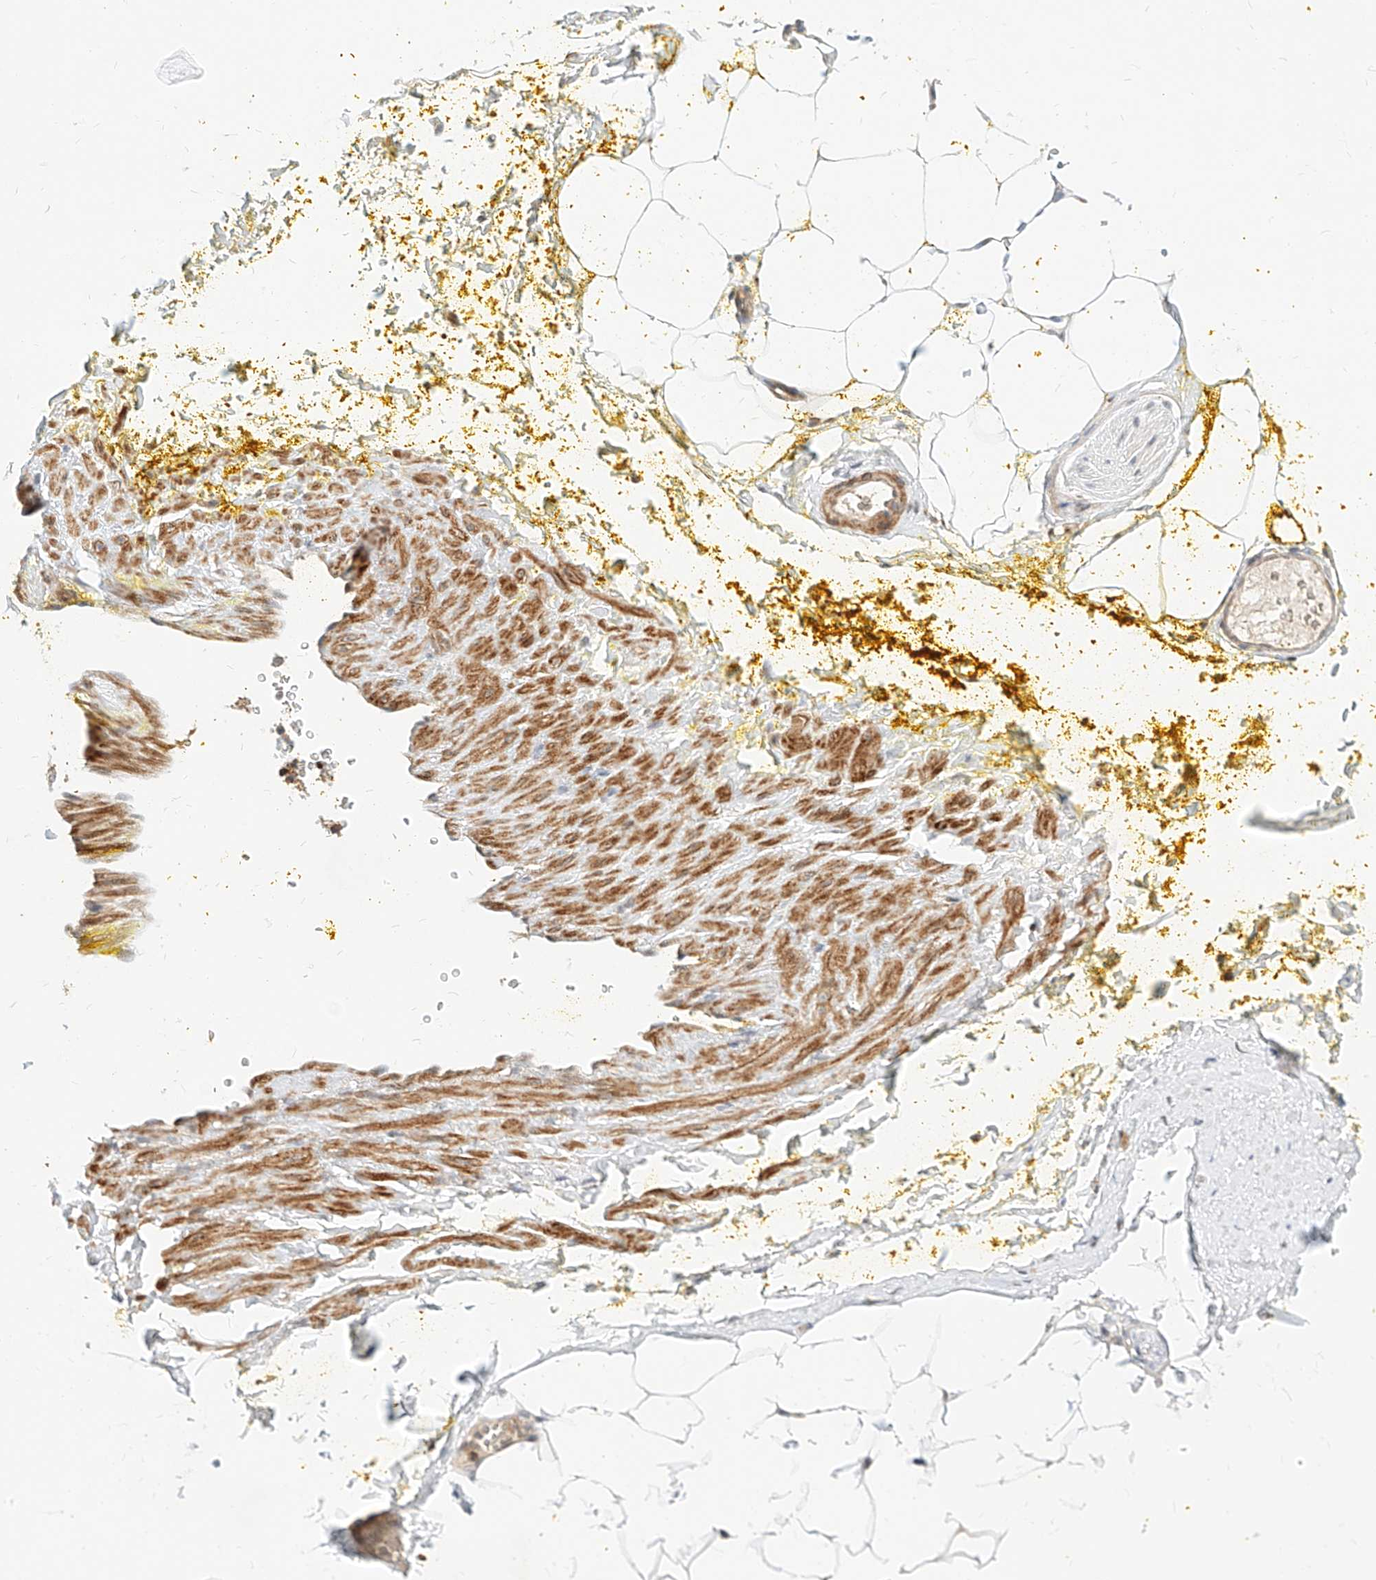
{"staining": {"intensity": "moderate", "quantity": "<25%", "location": "nuclear"}, "tissue": "adipose tissue", "cell_type": "Adipocytes", "image_type": "normal", "snomed": [{"axis": "morphology", "description": "Normal tissue, NOS"}, {"axis": "morphology", "description": "Adenocarcinoma, Low grade"}, {"axis": "topography", "description": "Prostate"}, {"axis": "topography", "description": "Peripheral nerve tissue"}], "caption": "Human adipose tissue stained for a protein (brown) displays moderate nuclear positive staining in about <25% of adipocytes.", "gene": "CBX8", "patient": {"sex": "male", "age": 63}}